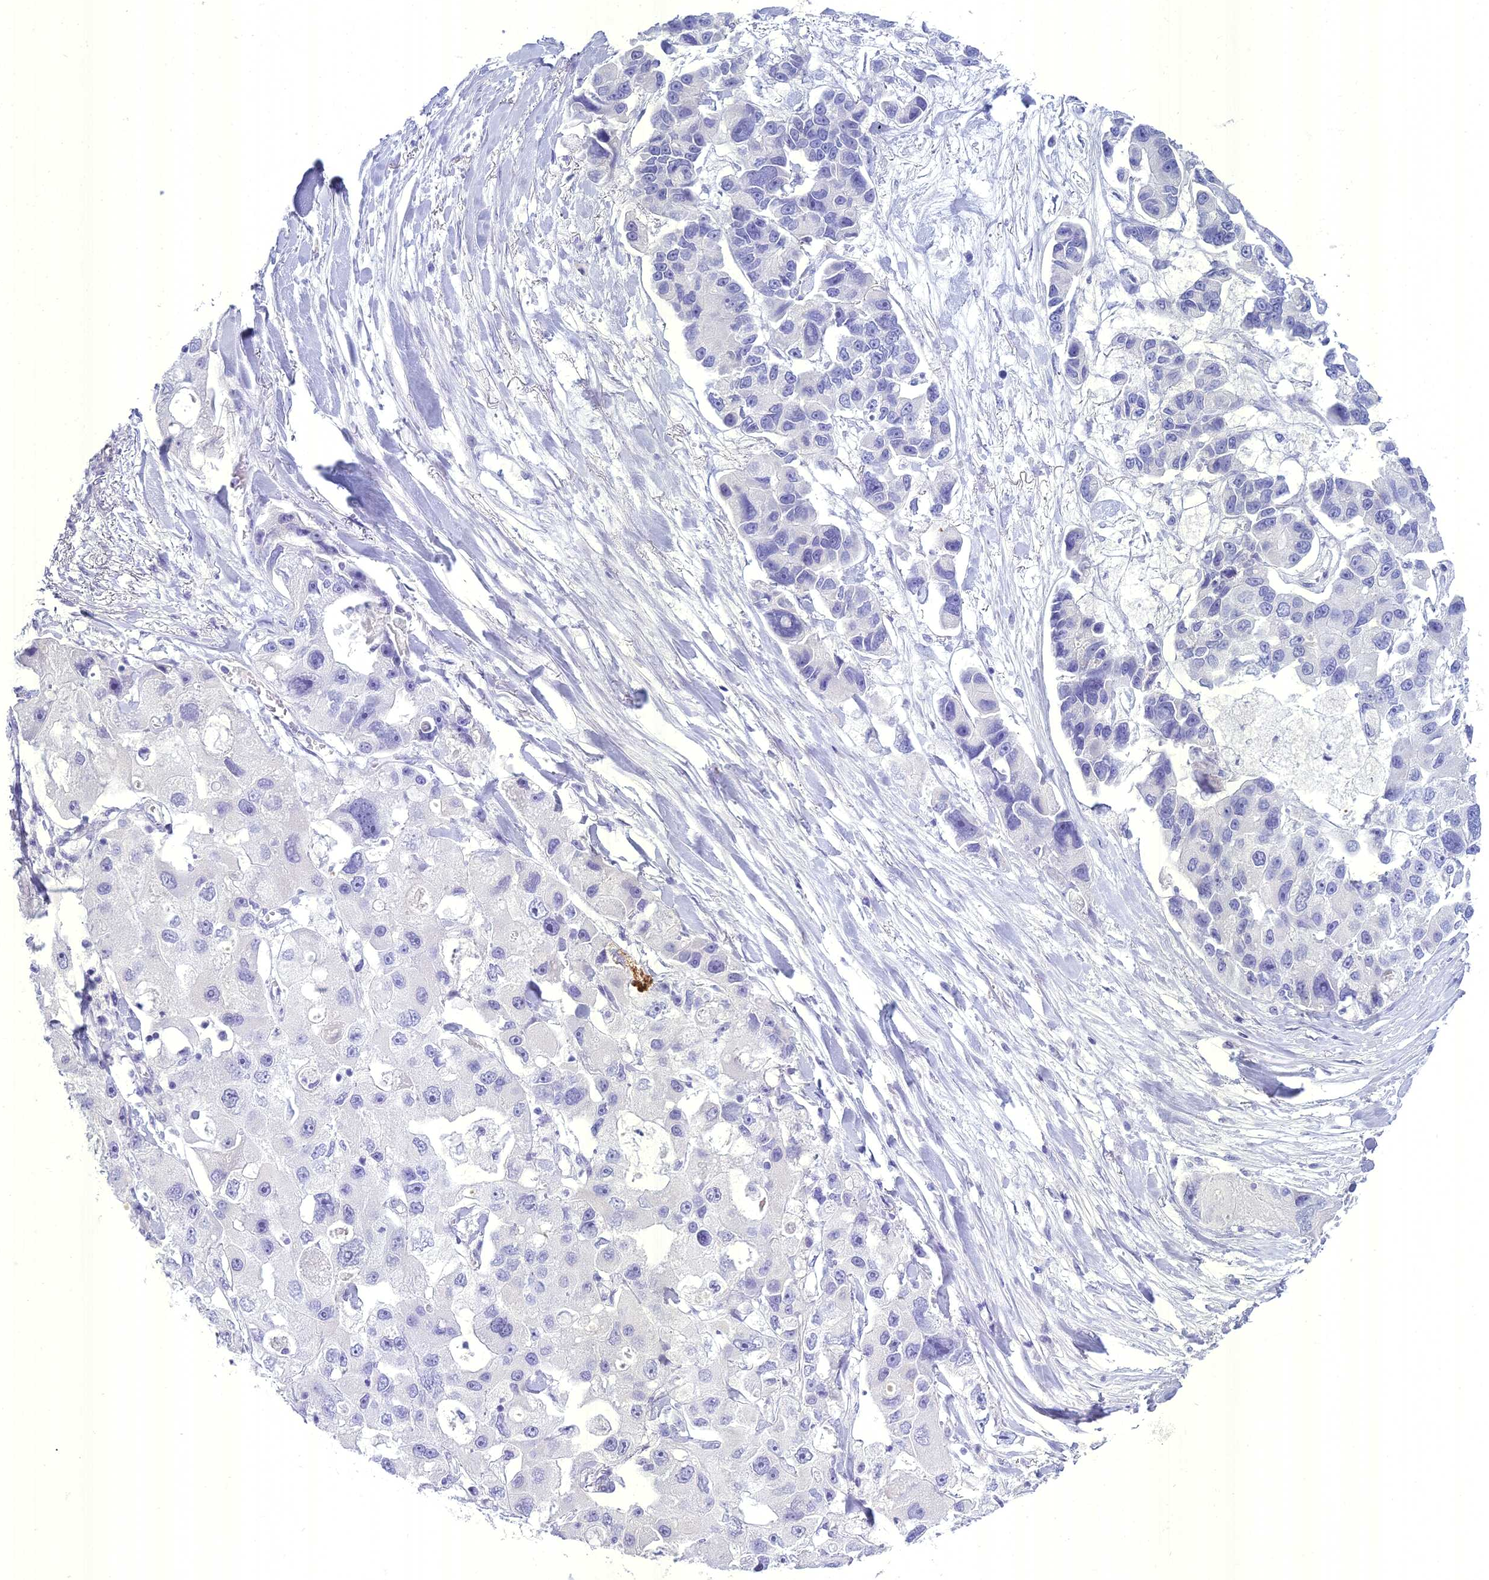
{"staining": {"intensity": "negative", "quantity": "none", "location": "none"}, "tissue": "lung cancer", "cell_type": "Tumor cells", "image_type": "cancer", "snomed": [{"axis": "morphology", "description": "Adenocarcinoma, NOS"}, {"axis": "topography", "description": "Lung"}], "caption": "Micrograph shows no protein positivity in tumor cells of lung cancer (adenocarcinoma) tissue.", "gene": "UNC80", "patient": {"sex": "female", "age": 54}}